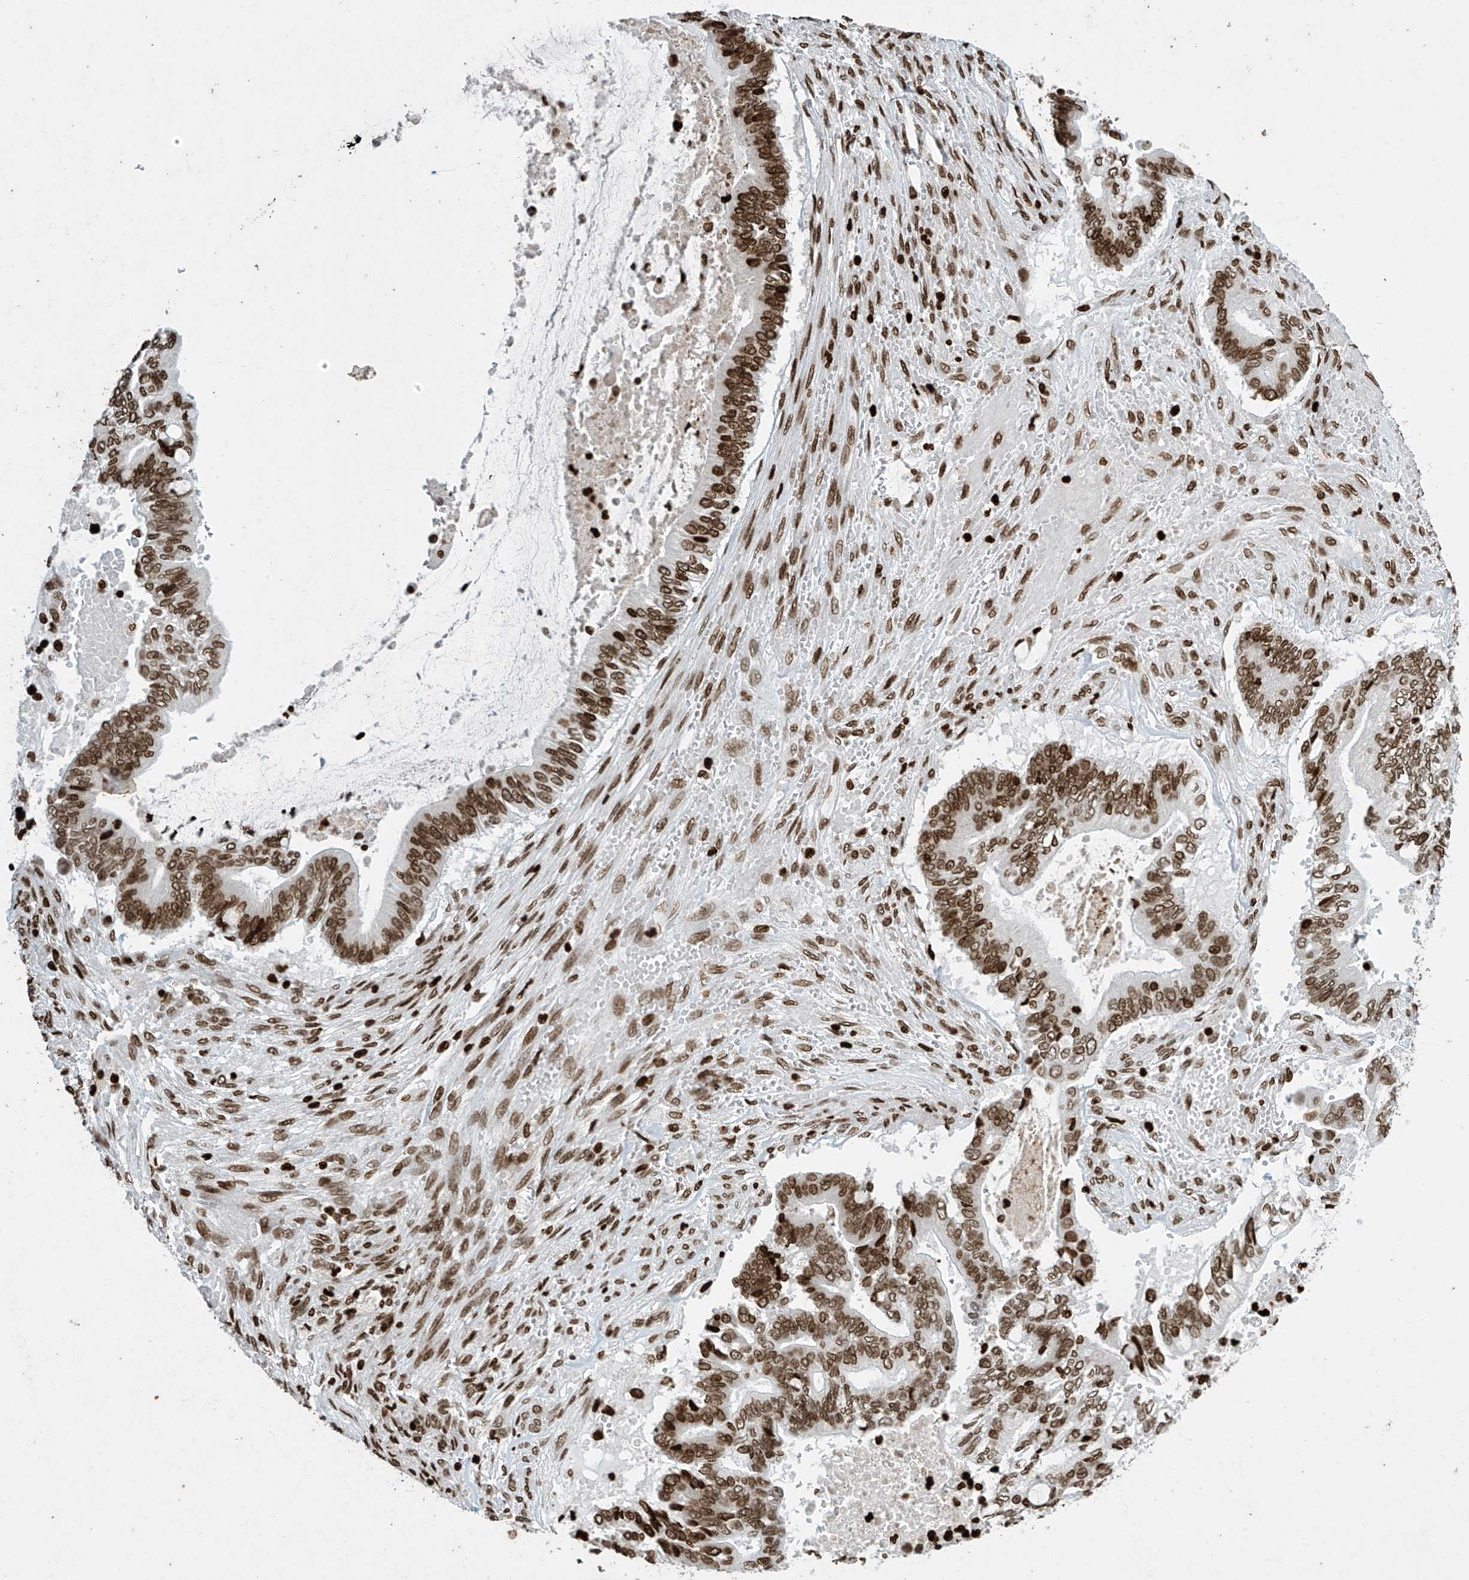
{"staining": {"intensity": "strong", "quantity": ">75%", "location": "nuclear"}, "tissue": "pancreatic cancer", "cell_type": "Tumor cells", "image_type": "cancer", "snomed": [{"axis": "morphology", "description": "Adenocarcinoma, NOS"}, {"axis": "topography", "description": "Pancreas"}], "caption": "Protein staining by immunohistochemistry (IHC) demonstrates strong nuclear expression in approximately >75% of tumor cells in pancreatic cancer.", "gene": "H4C16", "patient": {"sex": "male", "age": 68}}